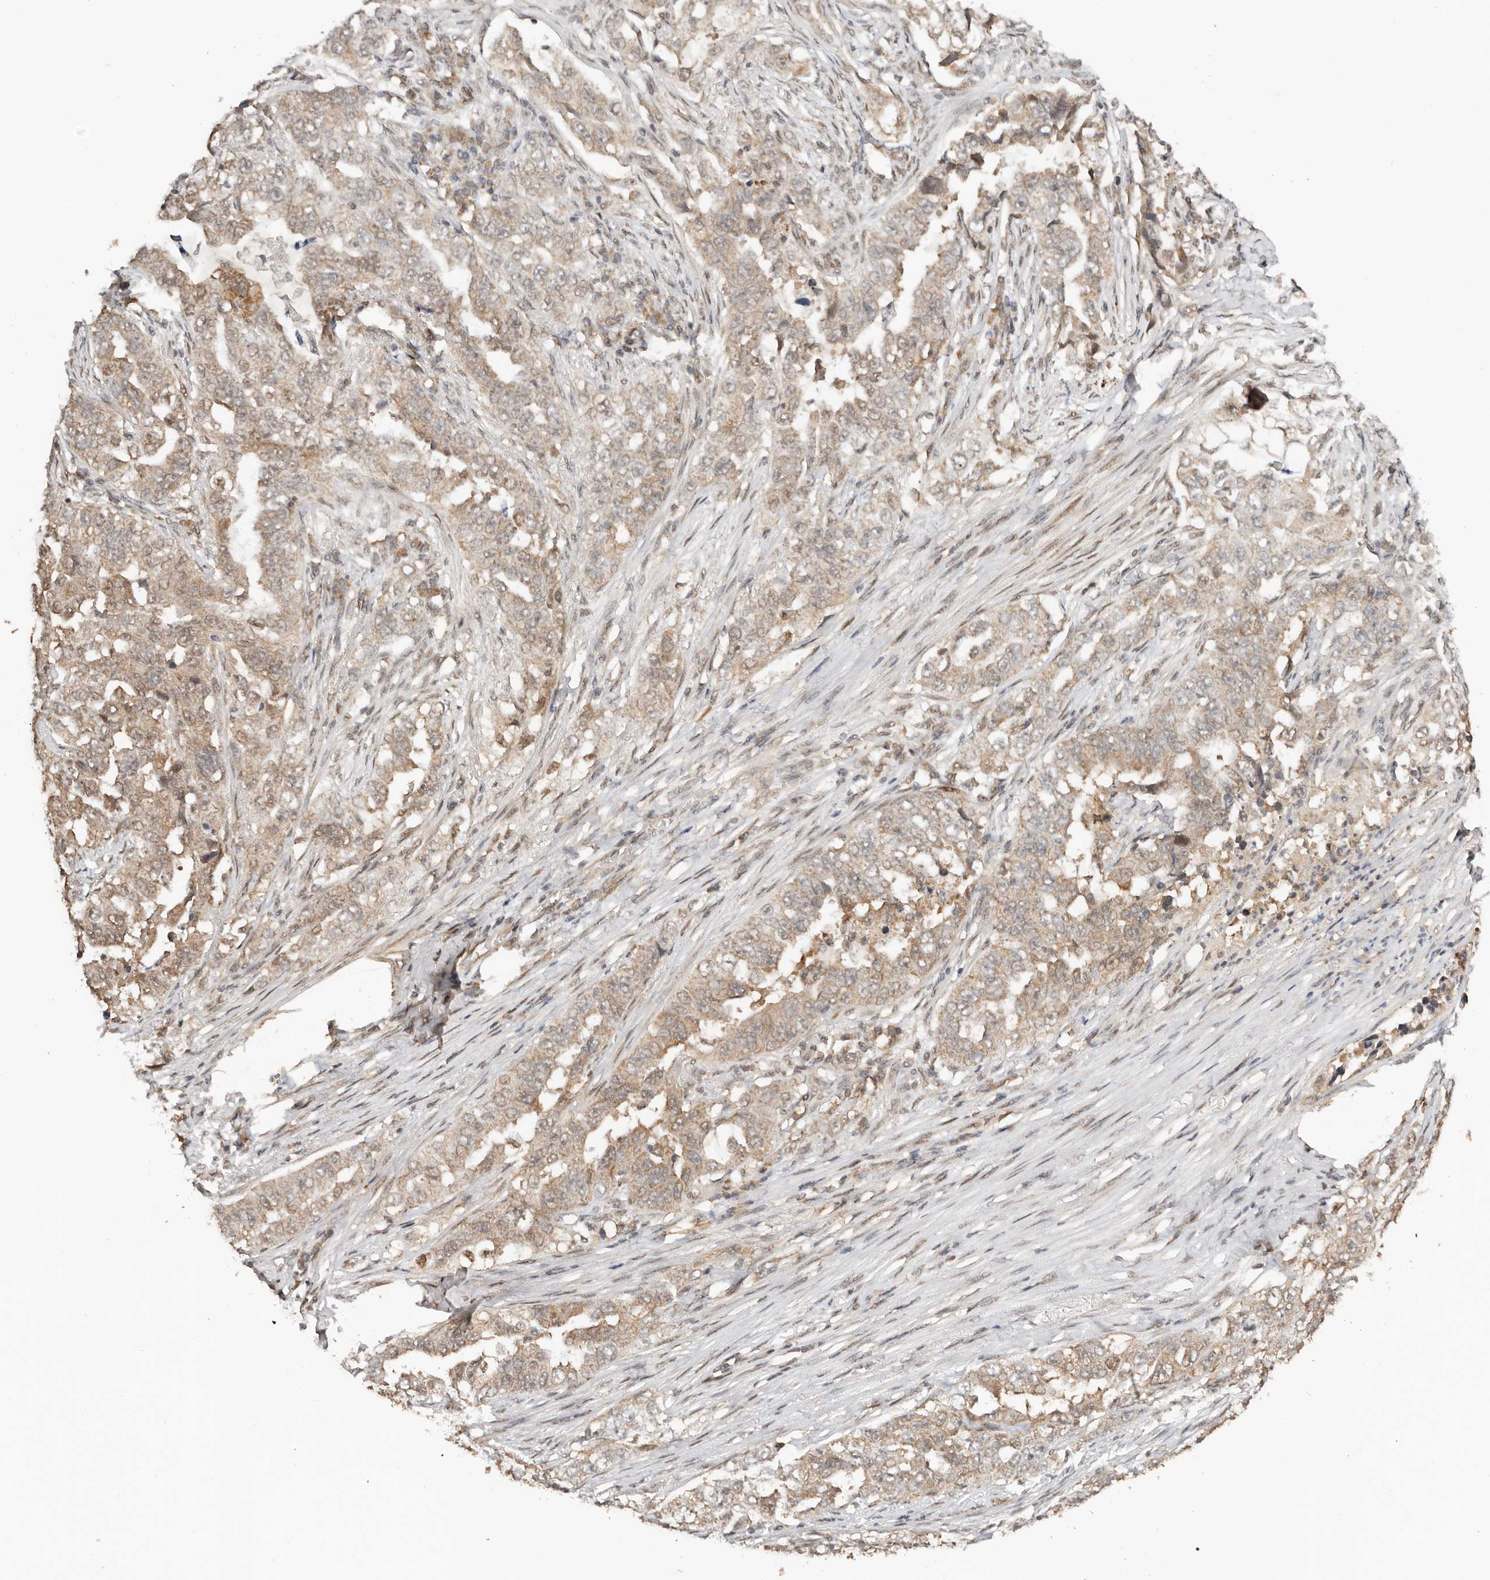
{"staining": {"intensity": "weak", "quantity": ">75%", "location": "cytoplasmic/membranous,nuclear"}, "tissue": "lung cancer", "cell_type": "Tumor cells", "image_type": "cancer", "snomed": [{"axis": "morphology", "description": "Adenocarcinoma, NOS"}, {"axis": "topography", "description": "Lung"}], "caption": "Adenocarcinoma (lung) stained with DAB immunohistochemistry (IHC) shows low levels of weak cytoplasmic/membranous and nuclear expression in approximately >75% of tumor cells.", "gene": "SEC14L1", "patient": {"sex": "female", "age": 51}}